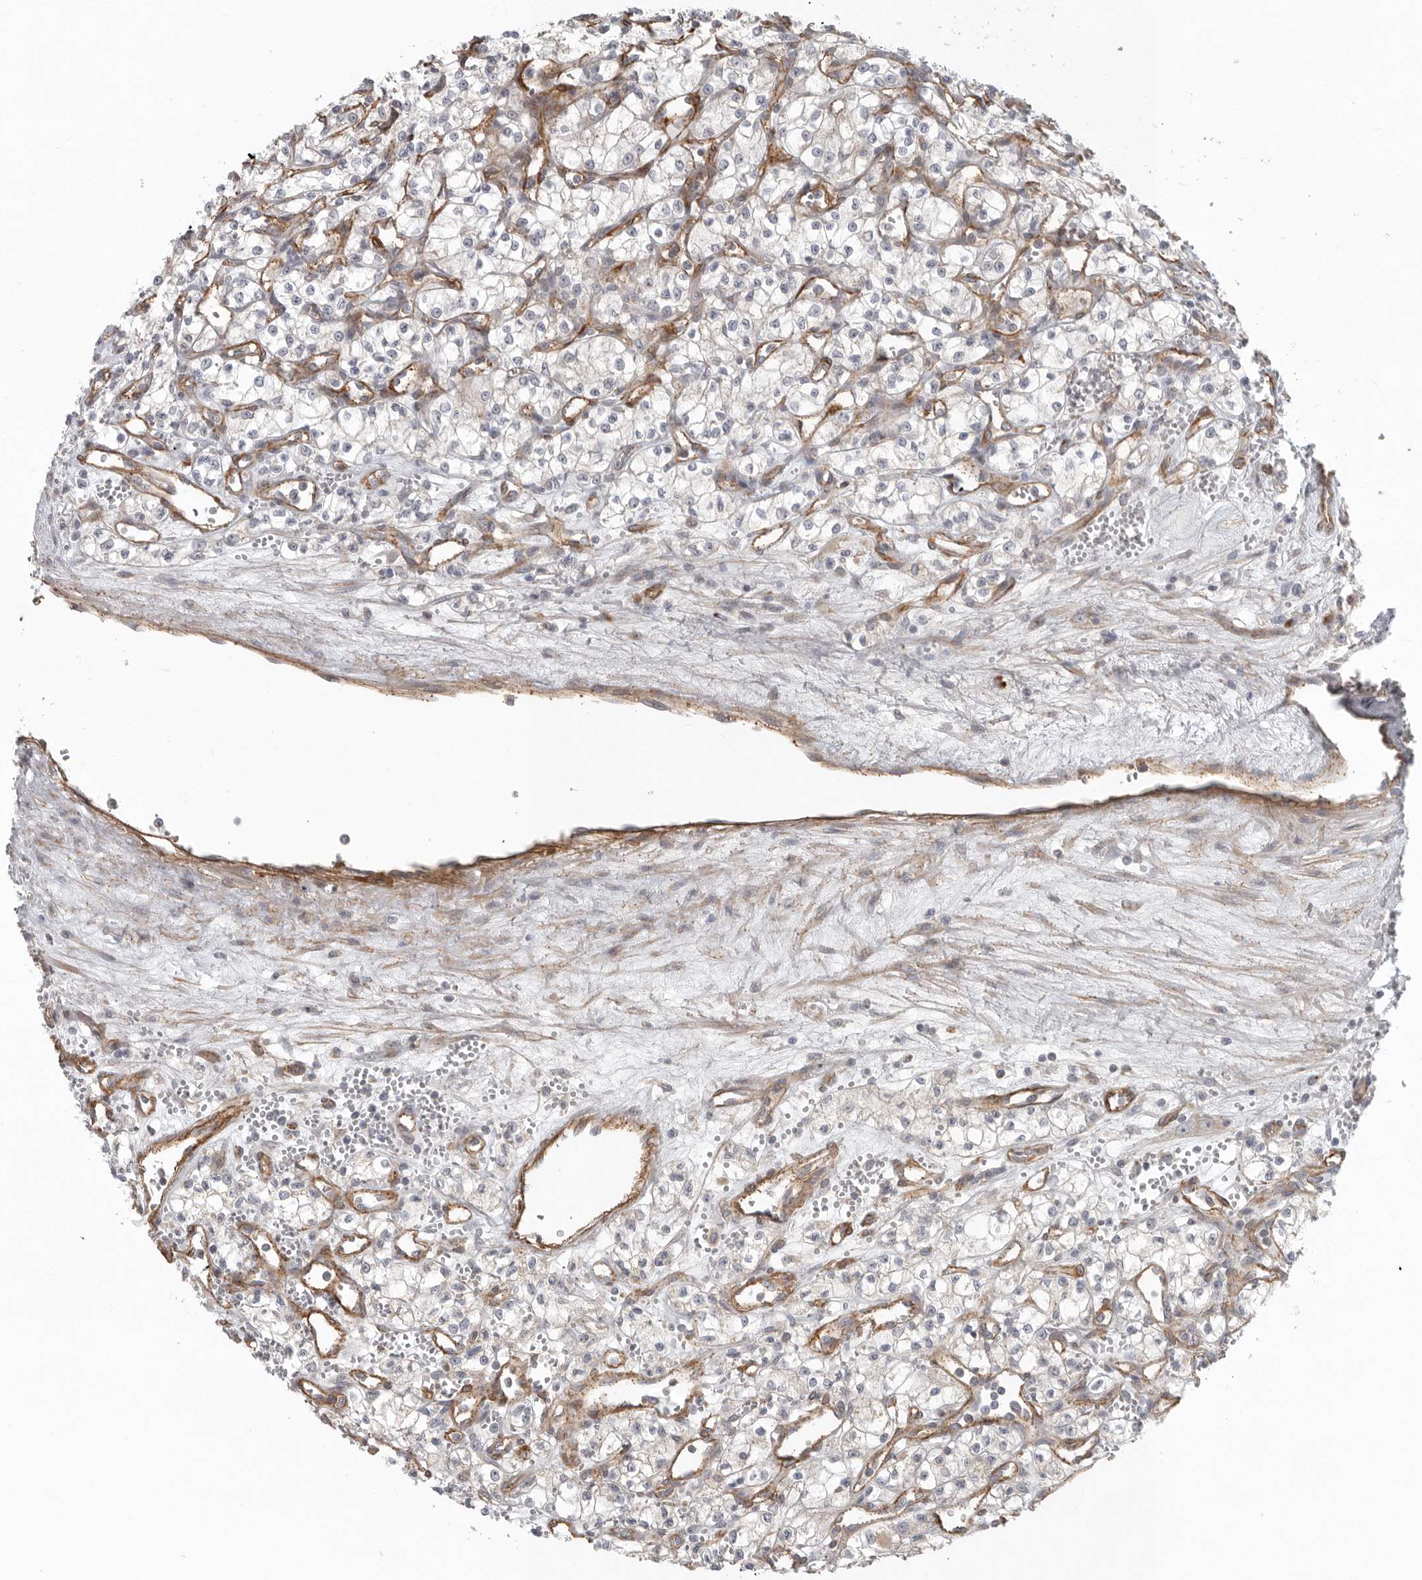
{"staining": {"intensity": "negative", "quantity": "none", "location": "none"}, "tissue": "renal cancer", "cell_type": "Tumor cells", "image_type": "cancer", "snomed": [{"axis": "morphology", "description": "Adenocarcinoma, NOS"}, {"axis": "topography", "description": "Kidney"}], "caption": "Immunohistochemical staining of renal cancer shows no significant staining in tumor cells.", "gene": "LONRF1", "patient": {"sex": "male", "age": 59}}